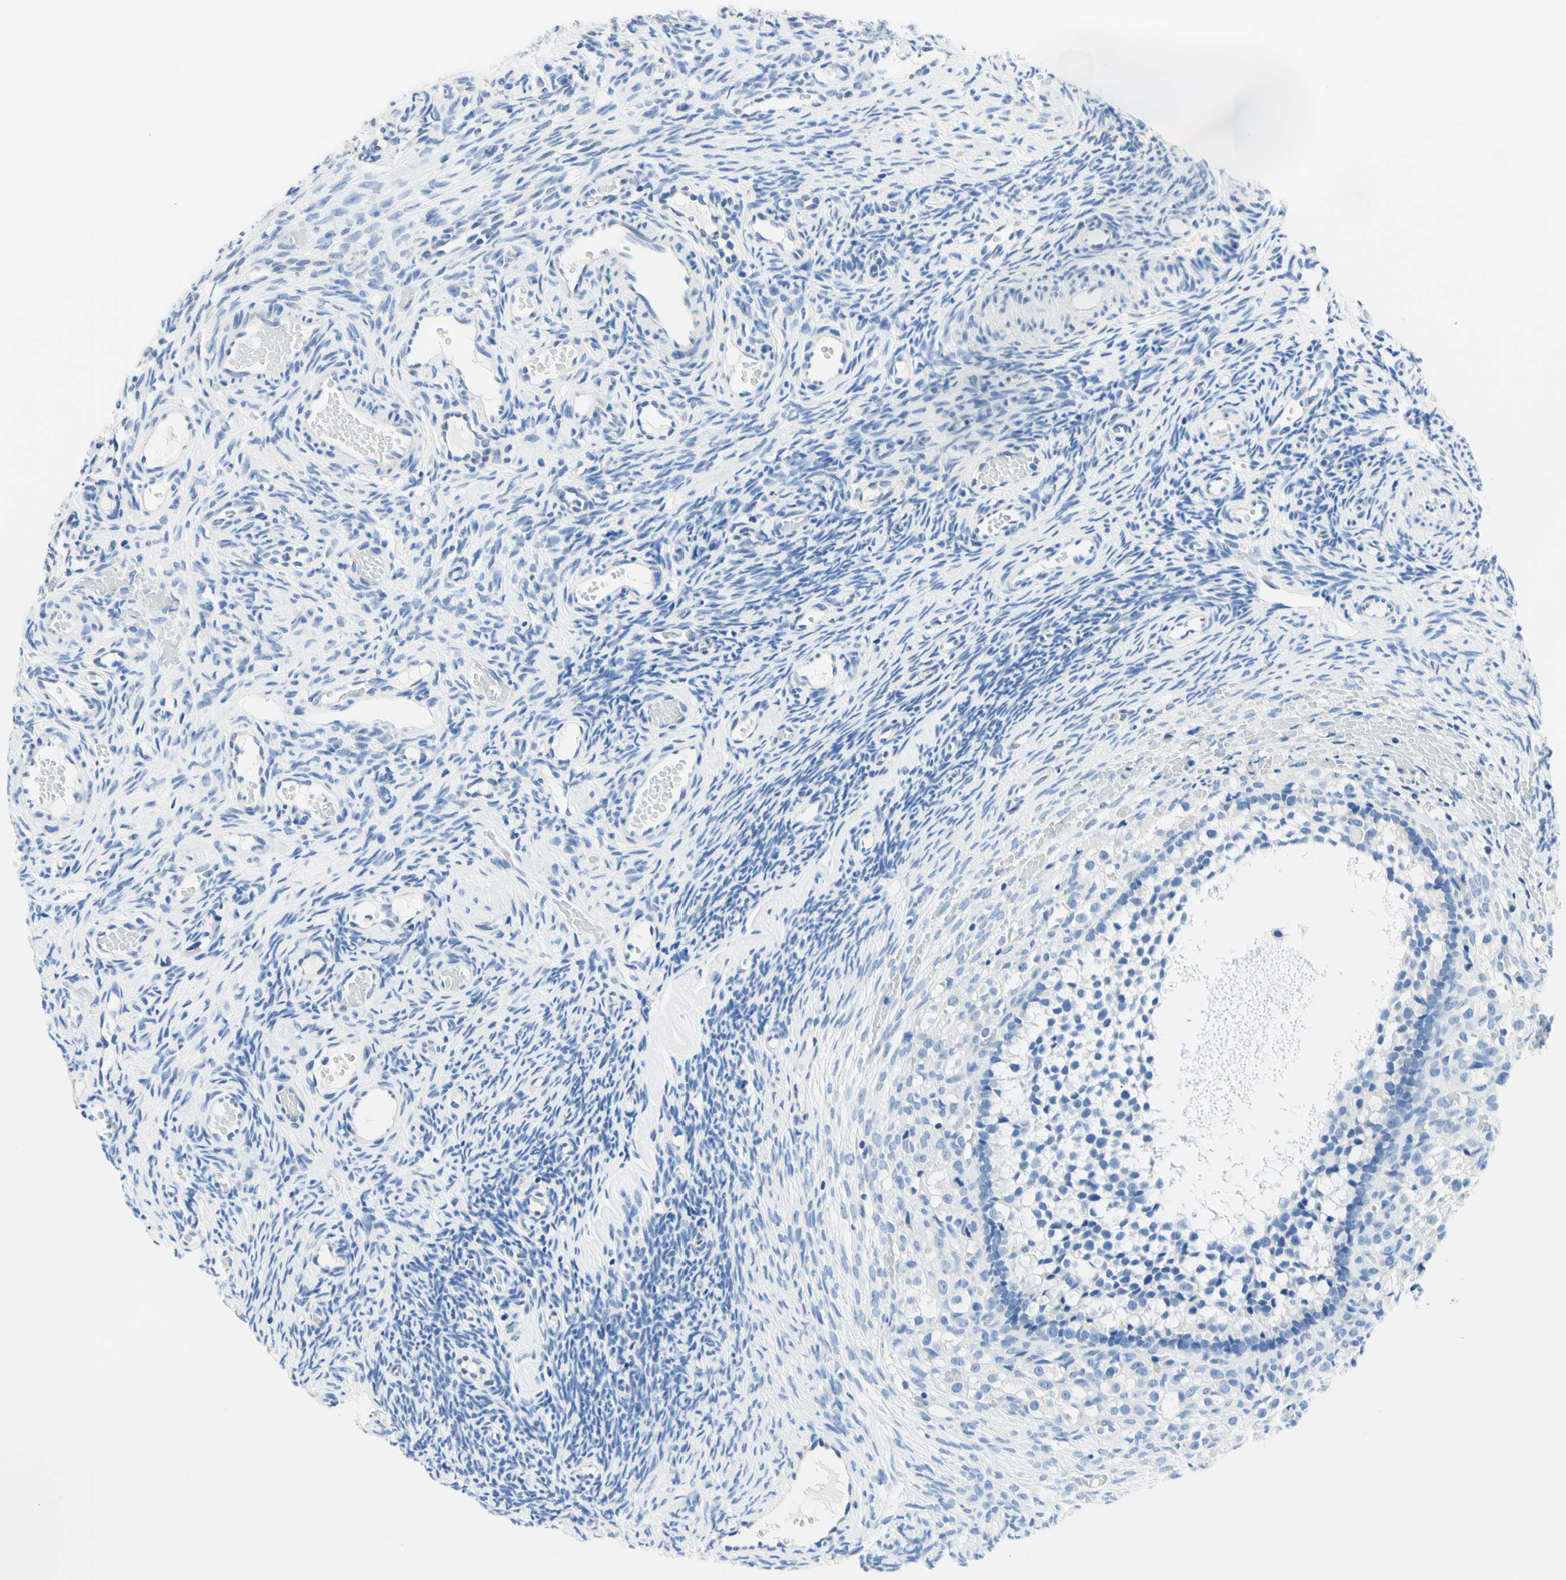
{"staining": {"intensity": "negative", "quantity": "none", "location": "none"}, "tissue": "ovary", "cell_type": "Follicle cells", "image_type": "normal", "snomed": [{"axis": "morphology", "description": "Normal tissue, NOS"}, {"axis": "topography", "description": "Ovary"}], "caption": "Immunohistochemistry of unremarkable ovary demonstrates no expression in follicle cells.", "gene": "HPCA", "patient": {"sex": "female", "age": 35}}